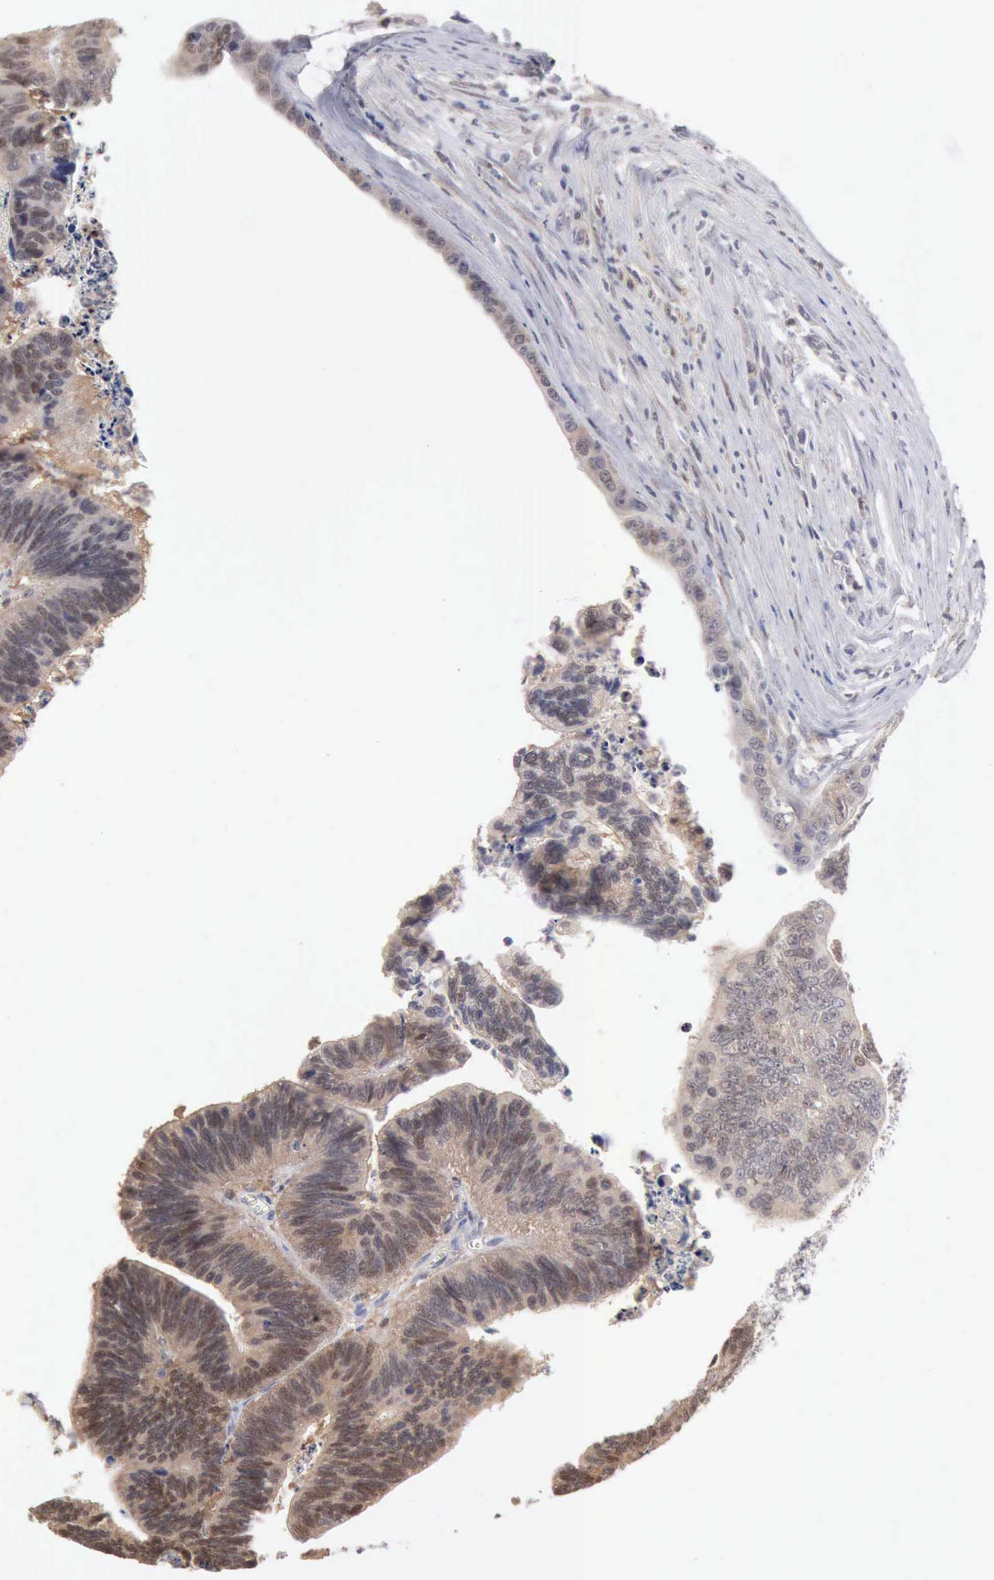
{"staining": {"intensity": "weak", "quantity": ">75%", "location": "cytoplasmic/membranous"}, "tissue": "colorectal cancer", "cell_type": "Tumor cells", "image_type": "cancer", "snomed": [{"axis": "morphology", "description": "Adenocarcinoma, NOS"}, {"axis": "topography", "description": "Colon"}], "caption": "Immunohistochemistry image of neoplastic tissue: human adenocarcinoma (colorectal) stained using IHC shows low levels of weak protein expression localized specifically in the cytoplasmic/membranous of tumor cells, appearing as a cytoplasmic/membranous brown color.", "gene": "PTGR2", "patient": {"sex": "male", "age": 72}}